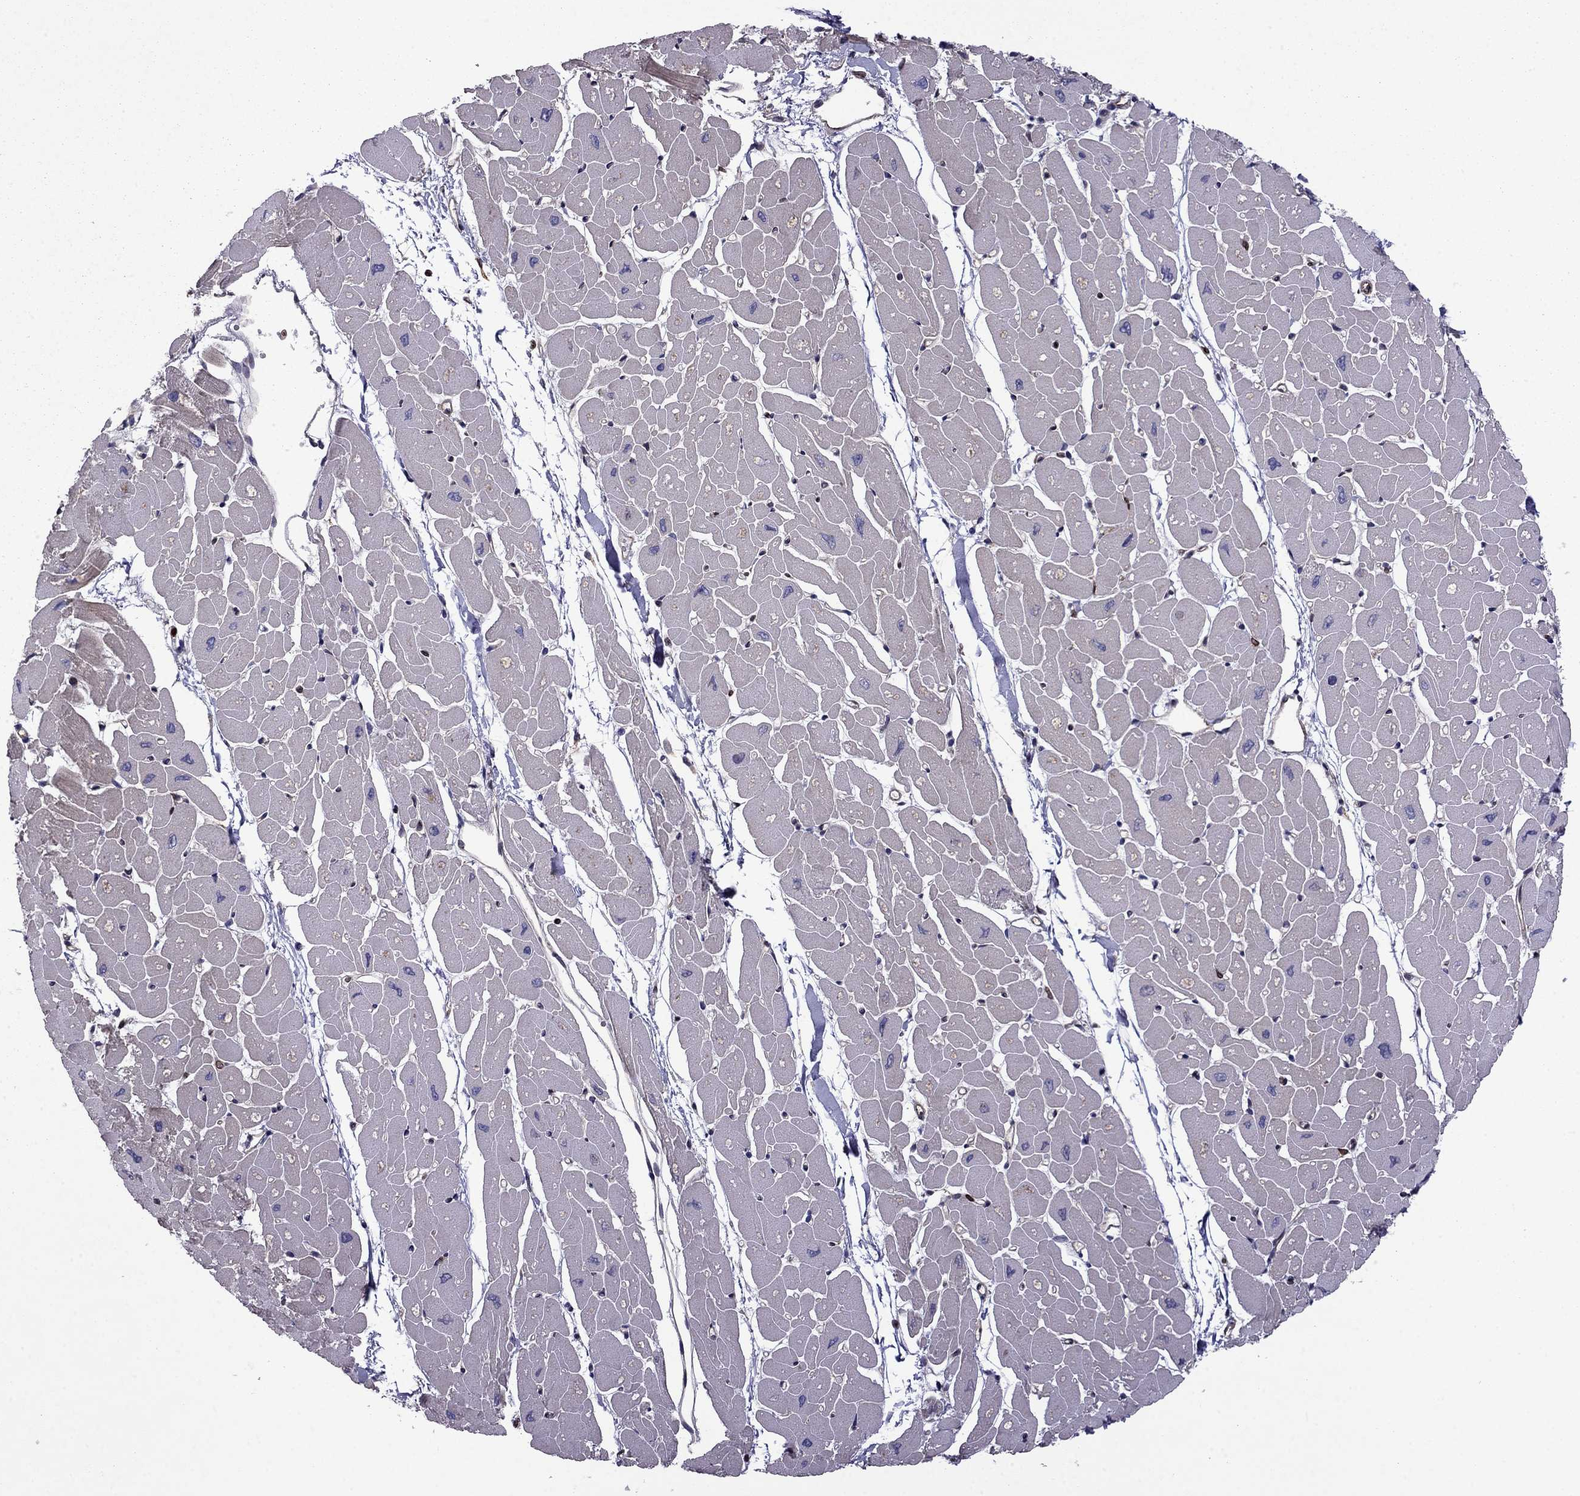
{"staining": {"intensity": "weak", "quantity": "25%-75%", "location": "cytoplasmic/membranous"}, "tissue": "heart muscle", "cell_type": "Cardiomyocytes", "image_type": "normal", "snomed": [{"axis": "morphology", "description": "Normal tissue, NOS"}, {"axis": "topography", "description": "Heart"}], "caption": "A high-resolution photomicrograph shows IHC staining of benign heart muscle, which shows weak cytoplasmic/membranous expression in approximately 25%-75% of cardiomyocytes.", "gene": "CDC42BPA", "patient": {"sex": "male", "age": 57}}